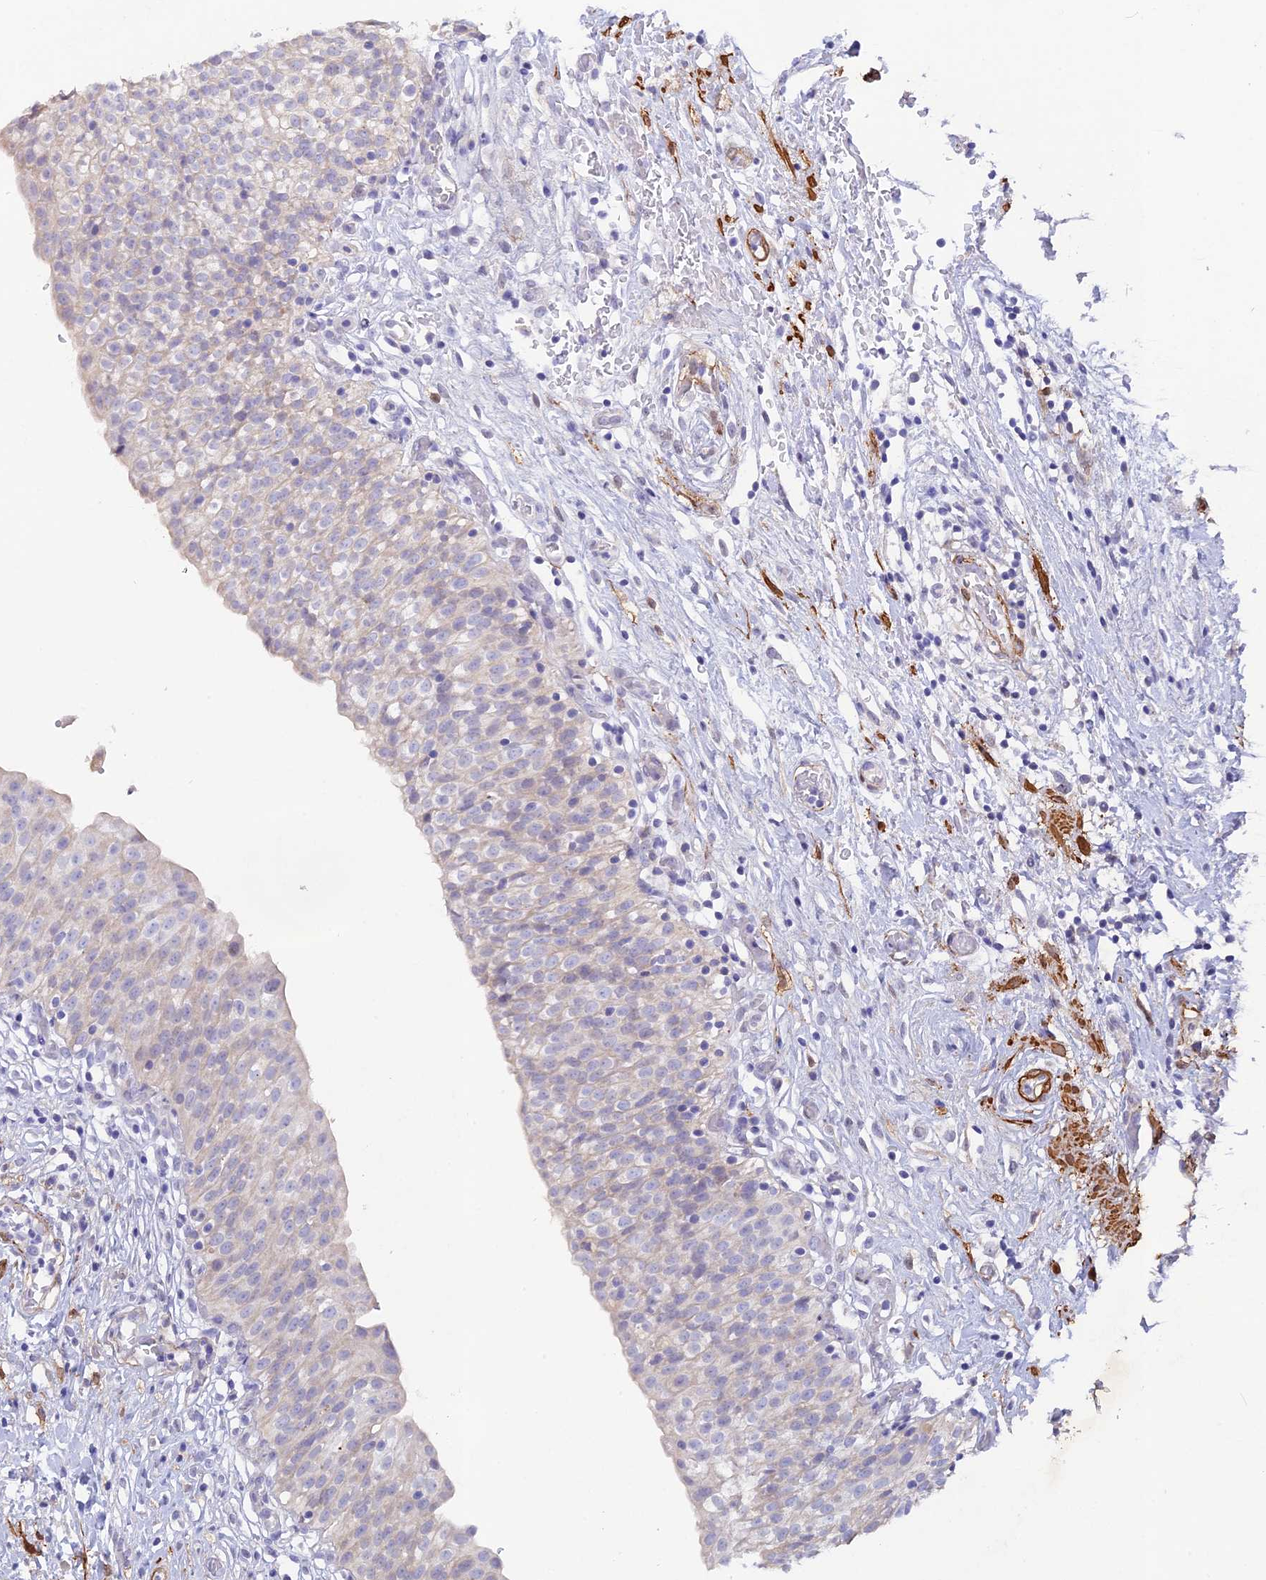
{"staining": {"intensity": "negative", "quantity": "none", "location": "none"}, "tissue": "urinary bladder", "cell_type": "Urothelial cells", "image_type": "normal", "snomed": [{"axis": "morphology", "description": "Normal tissue, NOS"}, {"axis": "topography", "description": "Urinary bladder"}], "caption": "Immunohistochemical staining of unremarkable human urinary bladder exhibits no significant positivity in urothelial cells.", "gene": "CCDC154", "patient": {"sex": "male", "age": 55}}